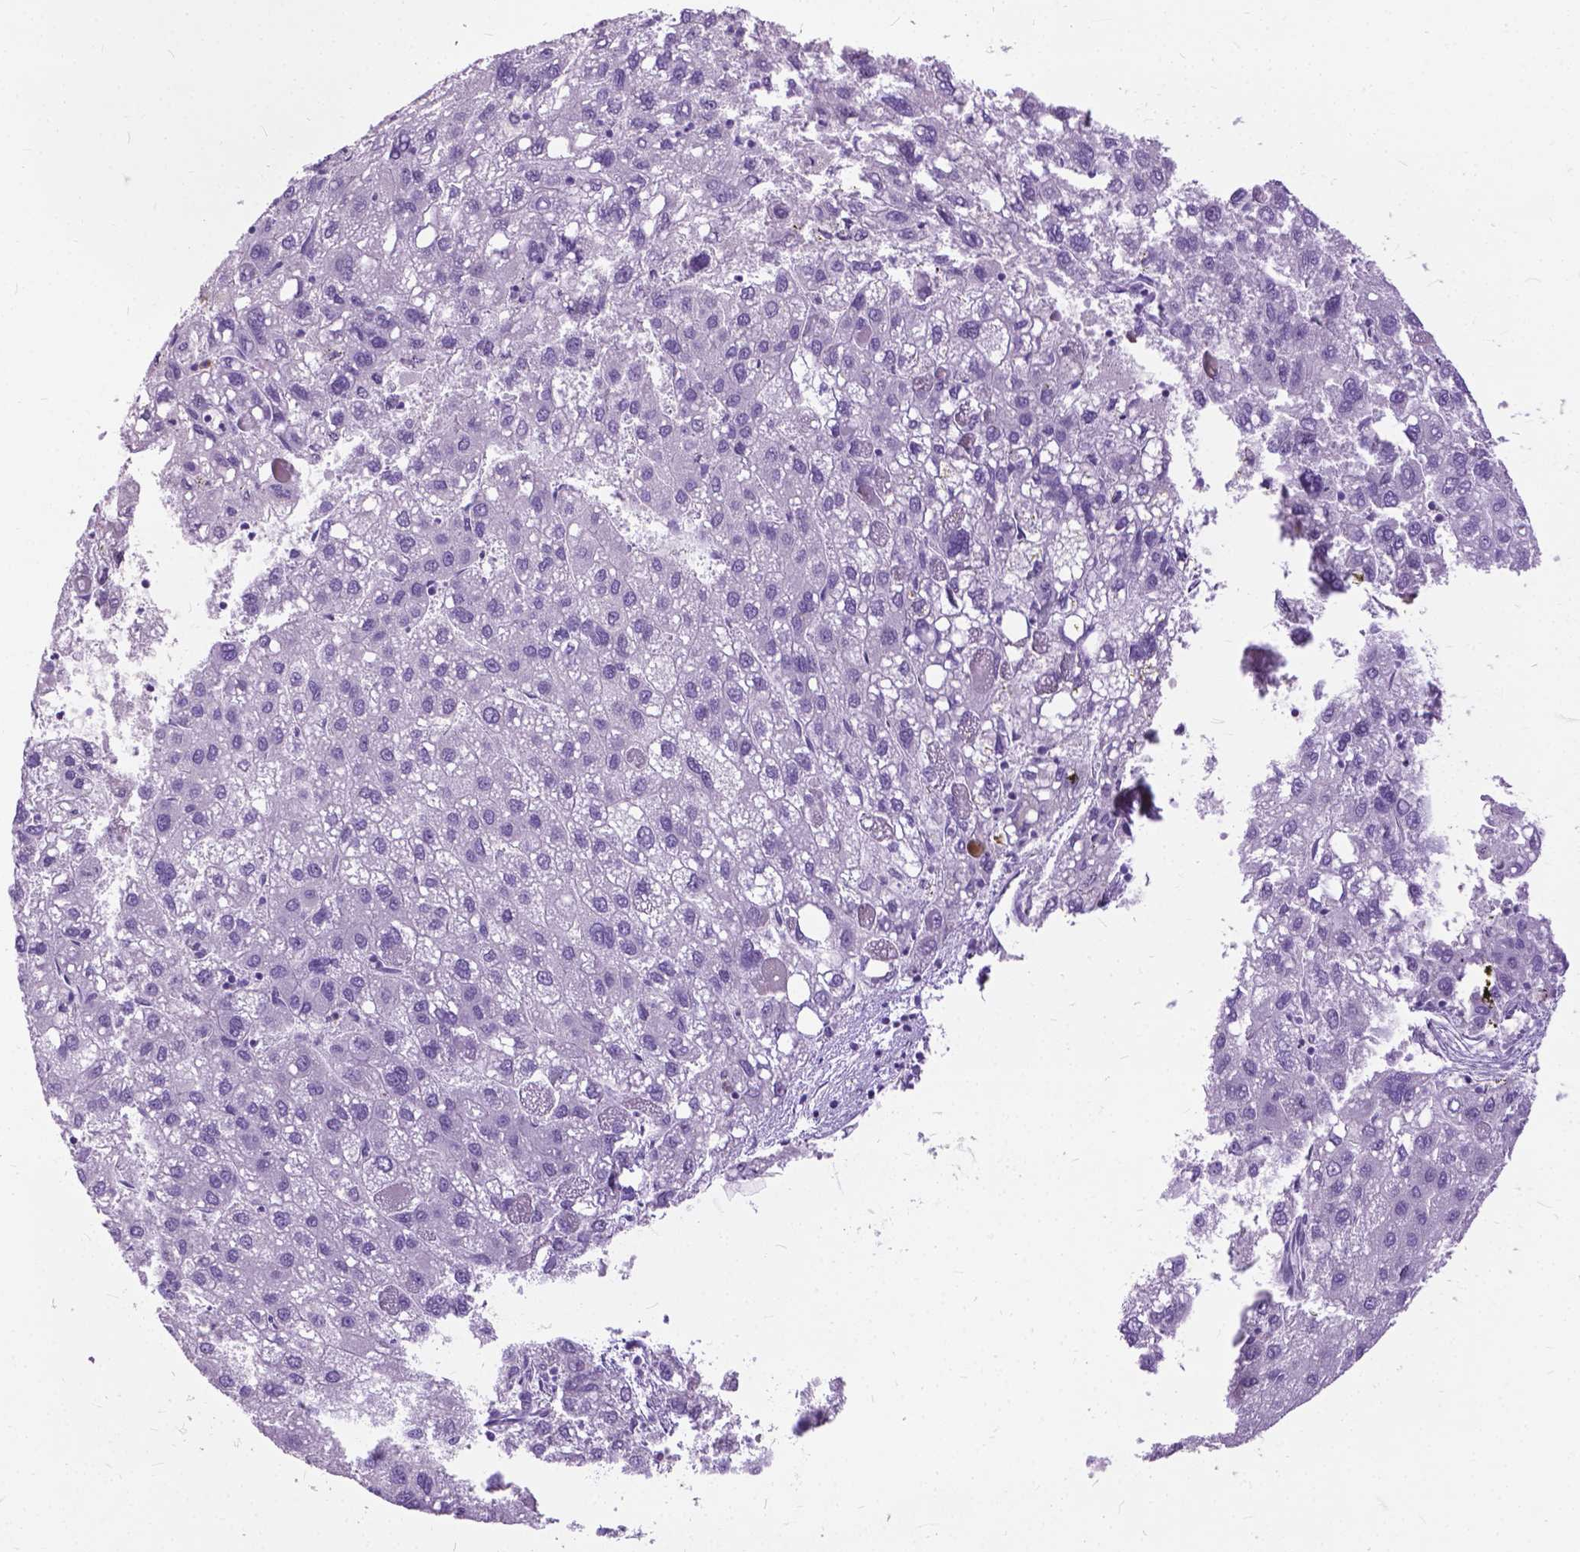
{"staining": {"intensity": "negative", "quantity": "none", "location": "none"}, "tissue": "liver cancer", "cell_type": "Tumor cells", "image_type": "cancer", "snomed": [{"axis": "morphology", "description": "Carcinoma, Hepatocellular, NOS"}, {"axis": "topography", "description": "Liver"}], "caption": "Image shows no protein positivity in tumor cells of liver cancer (hepatocellular carcinoma) tissue.", "gene": "PROB1", "patient": {"sex": "female", "age": 82}}